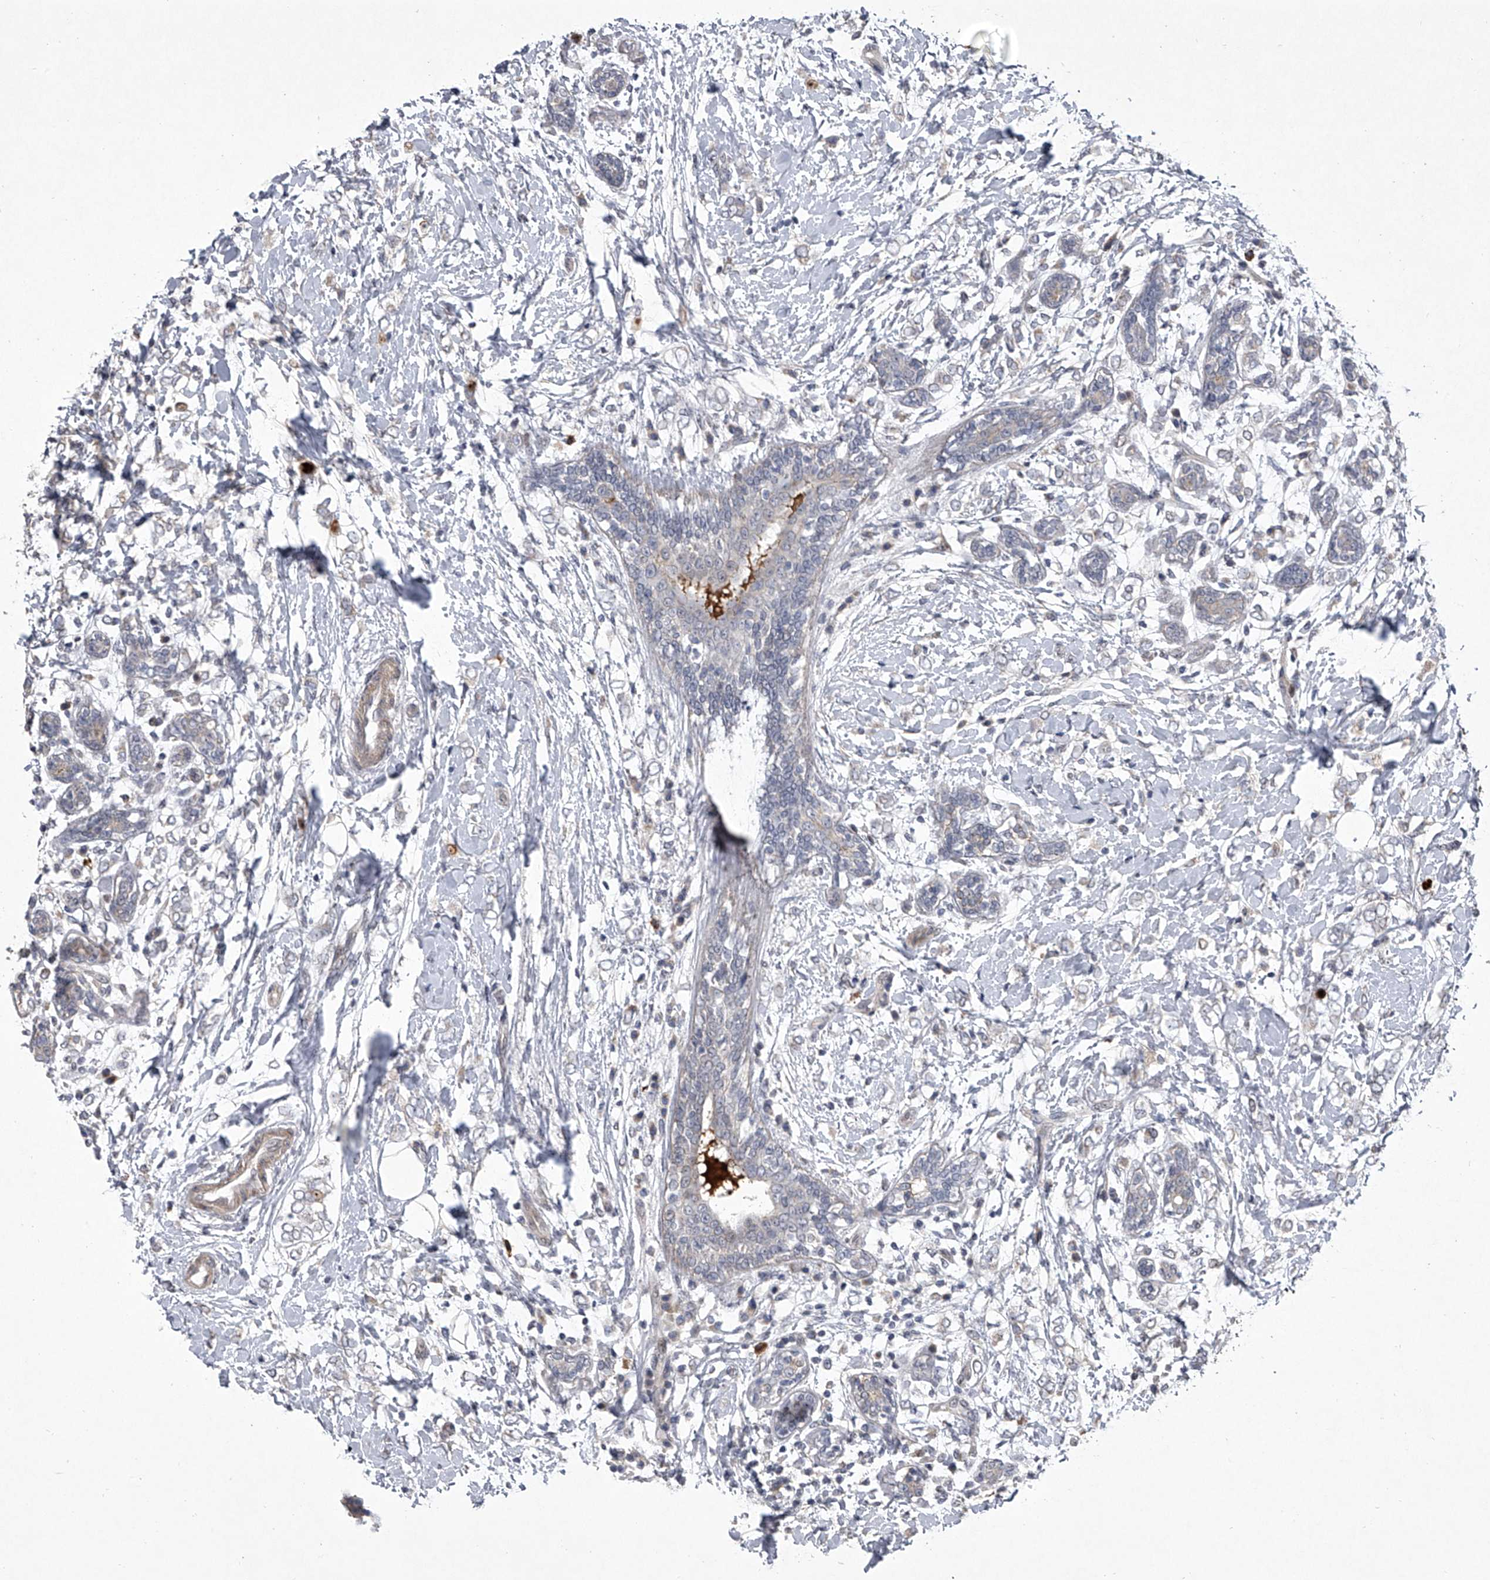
{"staining": {"intensity": "negative", "quantity": "none", "location": "none"}, "tissue": "breast cancer", "cell_type": "Tumor cells", "image_type": "cancer", "snomed": [{"axis": "morphology", "description": "Normal tissue, NOS"}, {"axis": "morphology", "description": "Lobular carcinoma"}, {"axis": "topography", "description": "Breast"}], "caption": "Immunohistochemistry (IHC) micrograph of human breast cancer stained for a protein (brown), which demonstrates no positivity in tumor cells.", "gene": "HEATR6", "patient": {"sex": "female", "age": 47}}